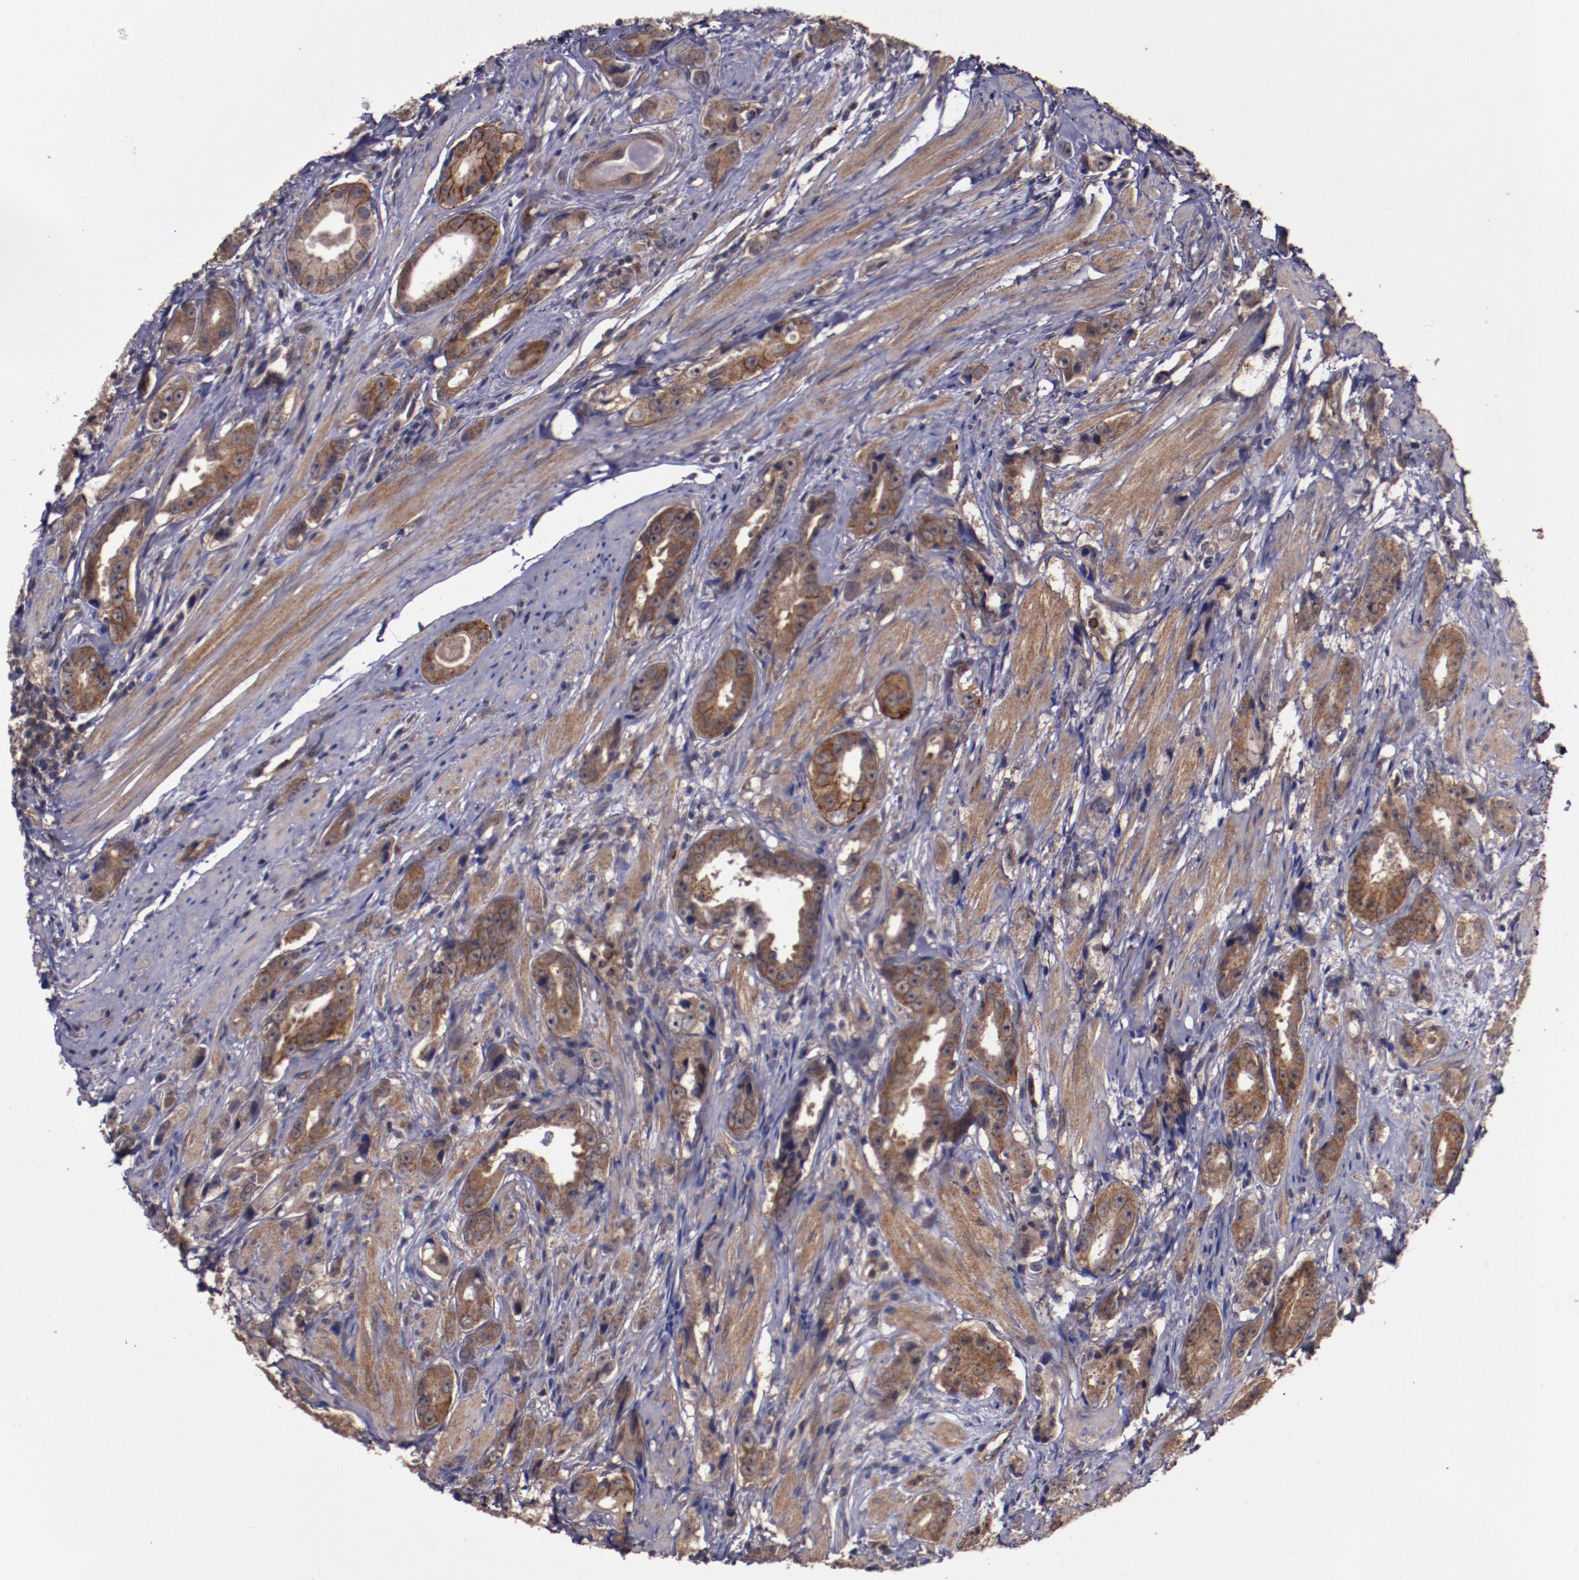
{"staining": {"intensity": "moderate", "quantity": ">75%", "location": "cytoplasmic/membranous"}, "tissue": "prostate cancer", "cell_type": "Tumor cells", "image_type": "cancer", "snomed": [{"axis": "morphology", "description": "Adenocarcinoma, Medium grade"}, {"axis": "topography", "description": "Prostate"}], "caption": "The photomicrograph demonstrates staining of prostate cancer (medium-grade adenocarcinoma), revealing moderate cytoplasmic/membranous protein expression (brown color) within tumor cells.", "gene": "FTSJ1", "patient": {"sex": "male", "age": 53}}